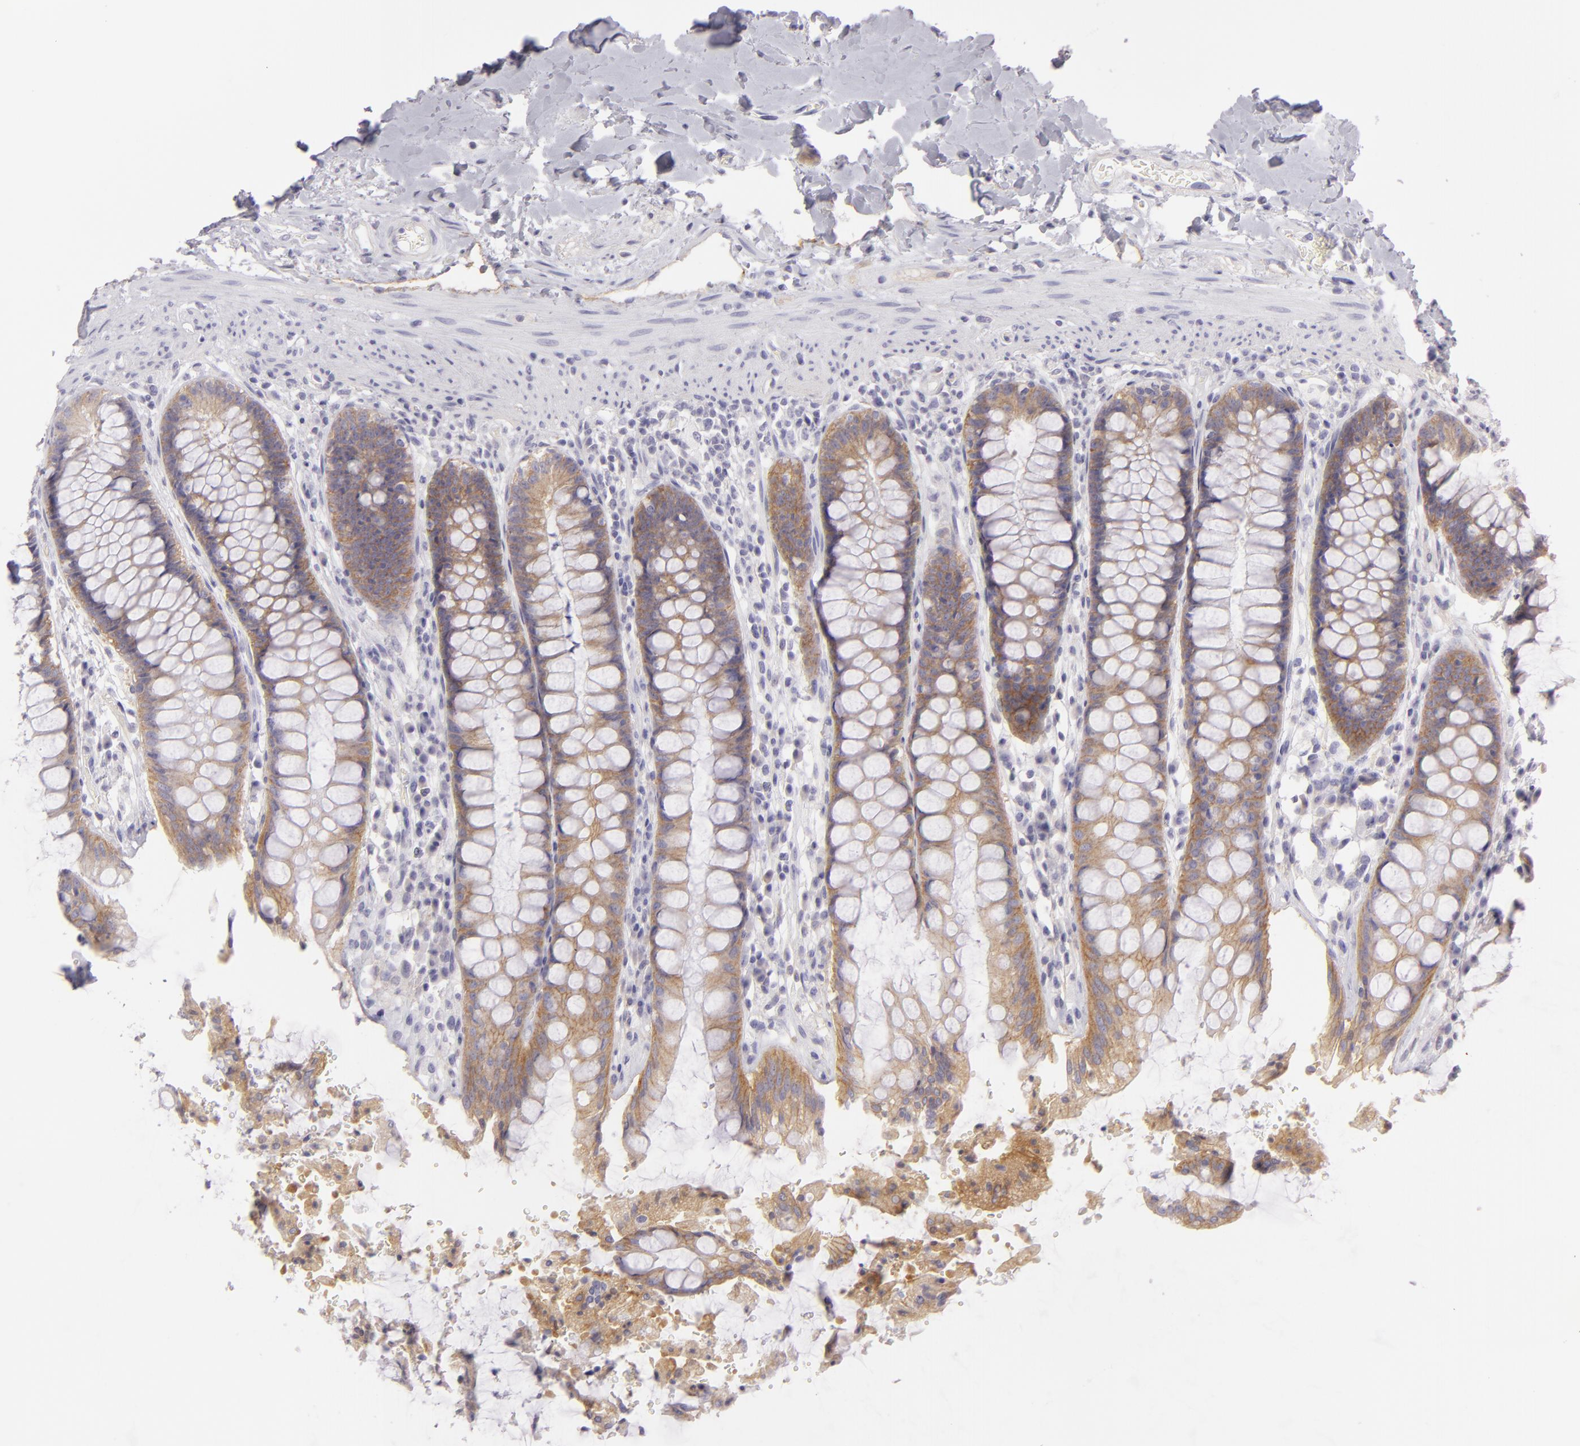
{"staining": {"intensity": "weak", "quantity": ">75%", "location": "cytoplasmic/membranous"}, "tissue": "rectum", "cell_type": "Glandular cells", "image_type": "normal", "snomed": [{"axis": "morphology", "description": "Normal tissue, NOS"}, {"axis": "topography", "description": "Rectum"}], "caption": "DAB (3,3'-diaminobenzidine) immunohistochemical staining of benign human rectum shows weak cytoplasmic/membranous protein positivity in about >75% of glandular cells.", "gene": "DLG4", "patient": {"sex": "female", "age": 46}}